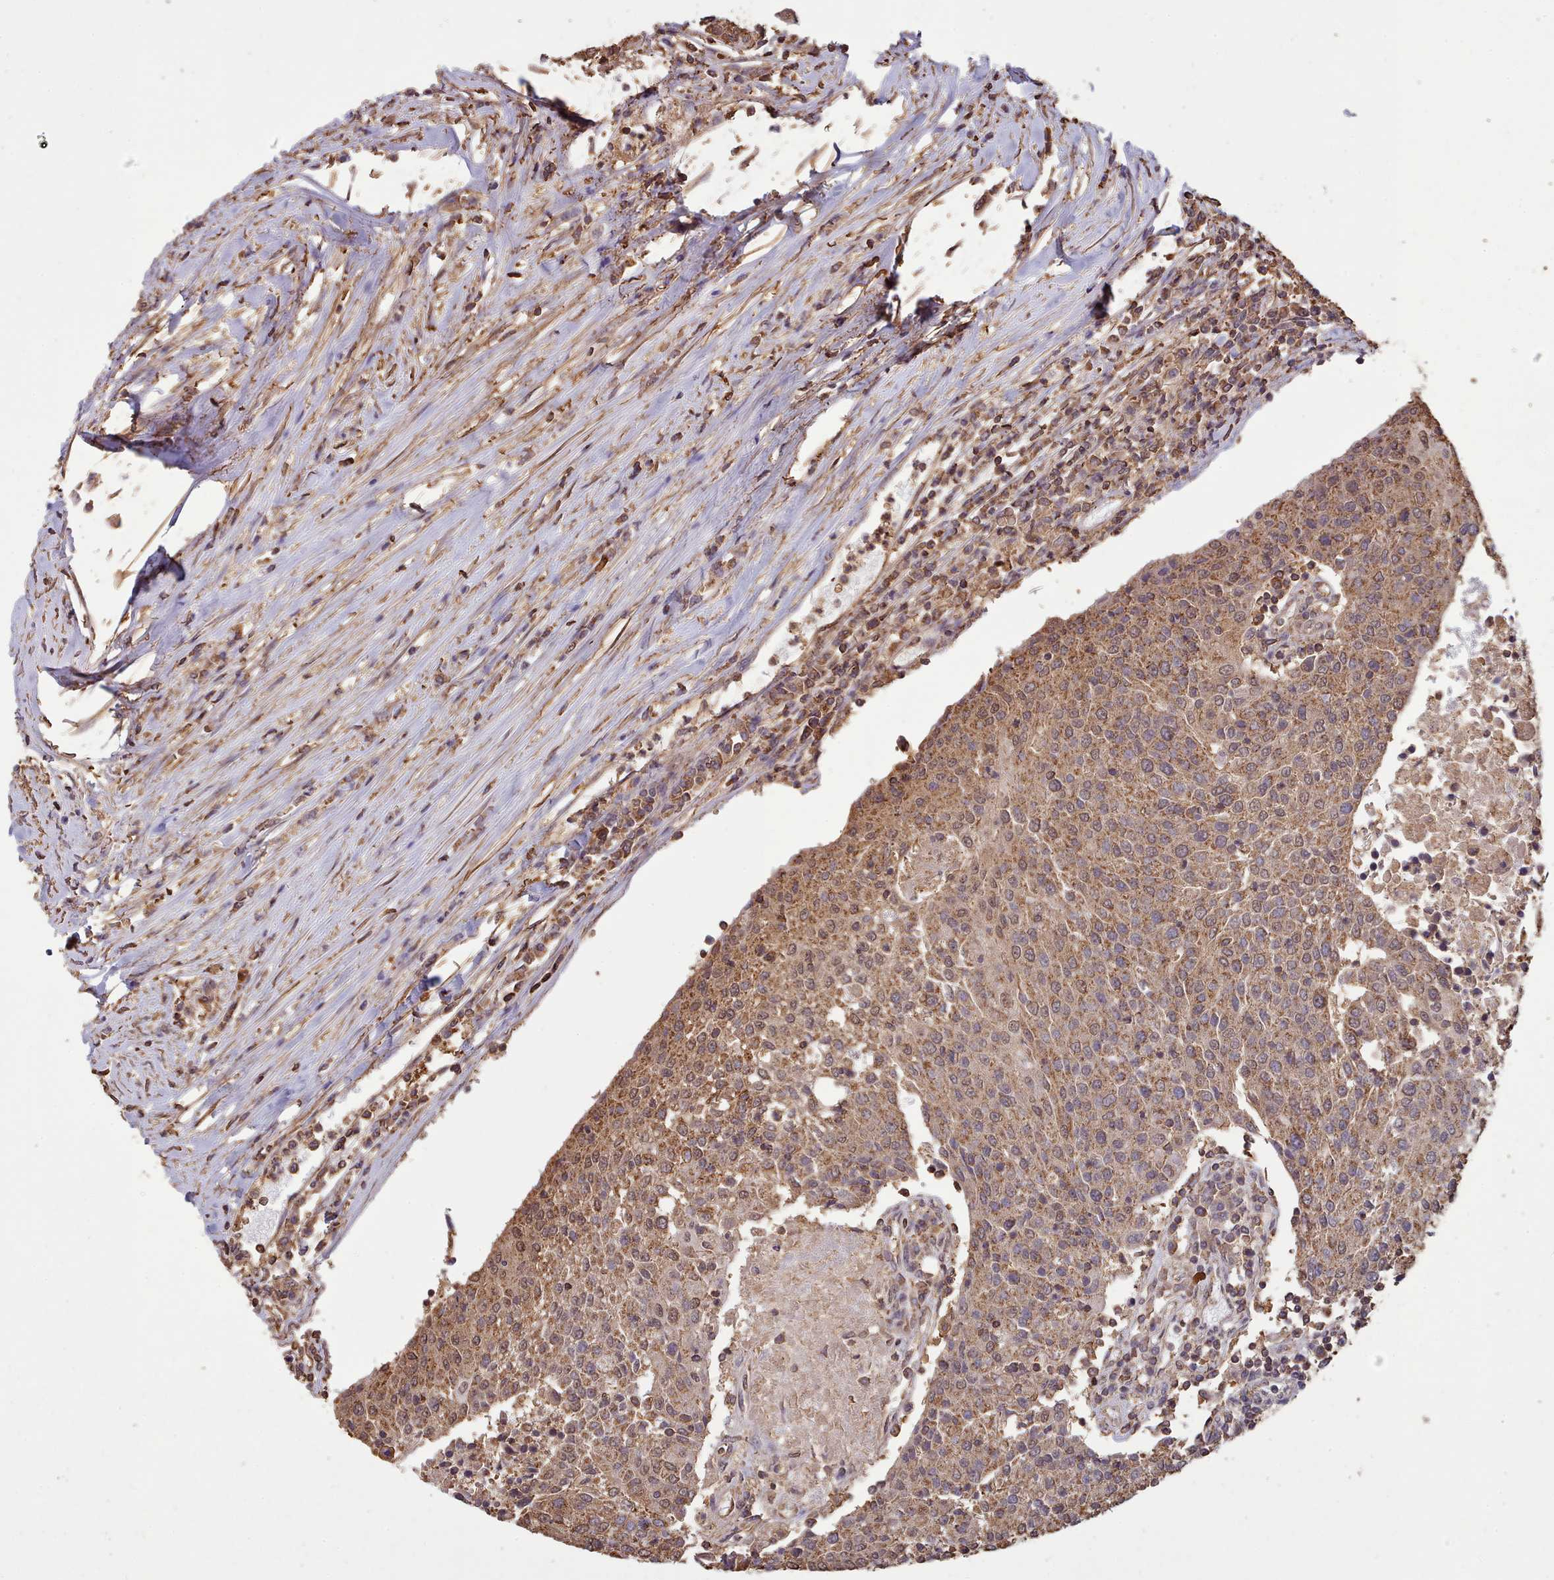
{"staining": {"intensity": "moderate", "quantity": ">75%", "location": "cytoplasmic/membranous,nuclear"}, "tissue": "urothelial cancer", "cell_type": "Tumor cells", "image_type": "cancer", "snomed": [{"axis": "morphology", "description": "Urothelial carcinoma, High grade"}, {"axis": "topography", "description": "Urinary bladder"}], "caption": "Immunohistochemical staining of high-grade urothelial carcinoma demonstrates moderate cytoplasmic/membranous and nuclear protein positivity in about >75% of tumor cells.", "gene": "METRN", "patient": {"sex": "female", "age": 85}}